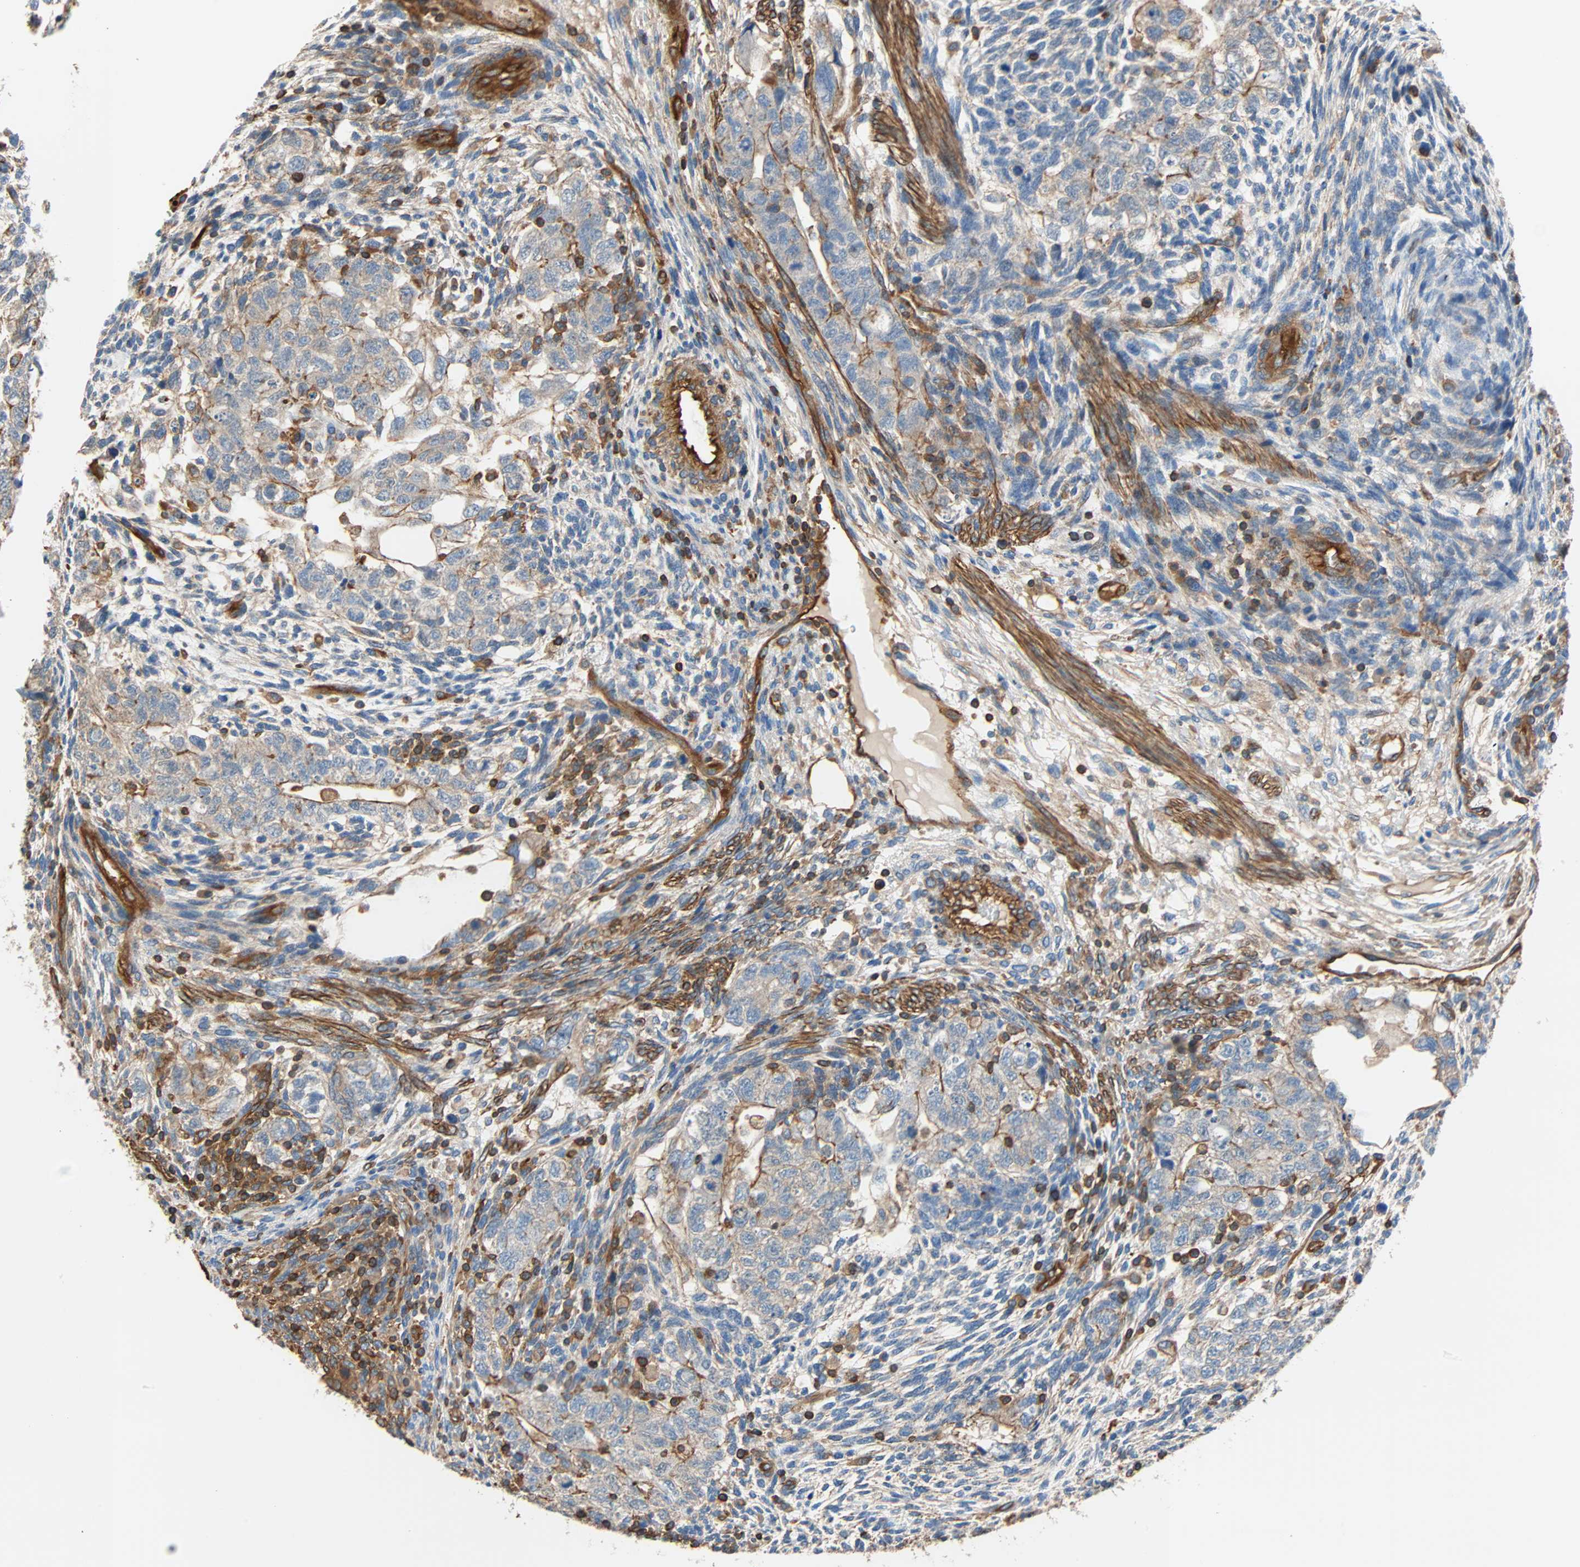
{"staining": {"intensity": "negative", "quantity": "none", "location": "none"}, "tissue": "testis cancer", "cell_type": "Tumor cells", "image_type": "cancer", "snomed": [{"axis": "morphology", "description": "Normal tissue, NOS"}, {"axis": "morphology", "description": "Carcinoma, Embryonal, NOS"}, {"axis": "topography", "description": "Testis"}], "caption": "Immunohistochemical staining of testis embryonal carcinoma shows no significant positivity in tumor cells. (DAB immunohistochemistry (IHC), high magnification).", "gene": "GALNT10", "patient": {"sex": "male", "age": 36}}